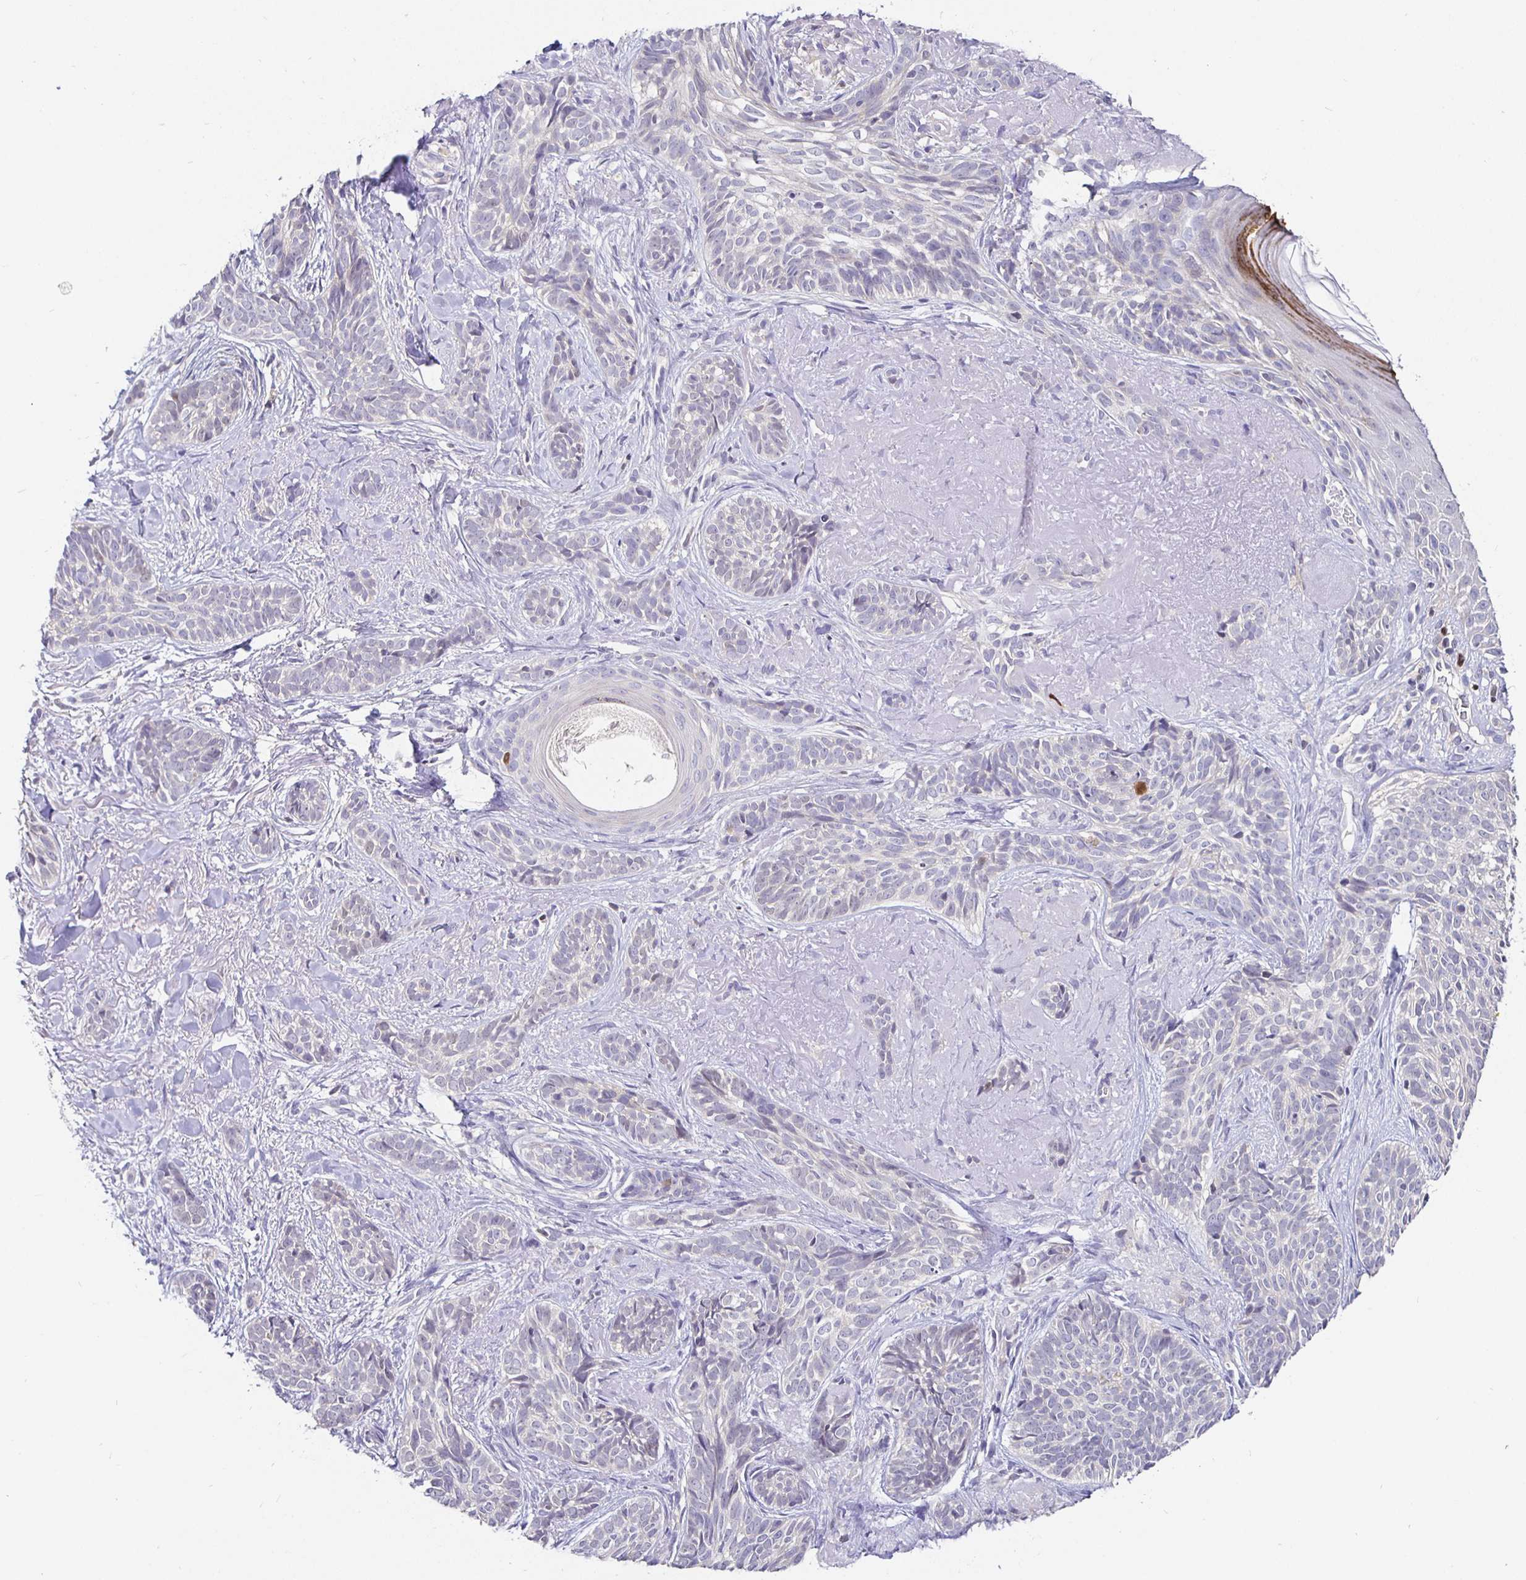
{"staining": {"intensity": "negative", "quantity": "none", "location": "none"}, "tissue": "skin cancer", "cell_type": "Tumor cells", "image_type": "cancer", "snomed": [{"axis": "morphology", "description": "Basal cell carcinoma"}, {"axis": "morphology", "description": "BCC, high aggressive"}, {"axis": "topography", "description": "Skin"}], "caption": "Immunohistochemistry of human skin cancer (basal cell carcinoma) exhibits no expression in tumor cells.", "gene": "SATB1", "patient": {"sex": "female", "age": 79}}